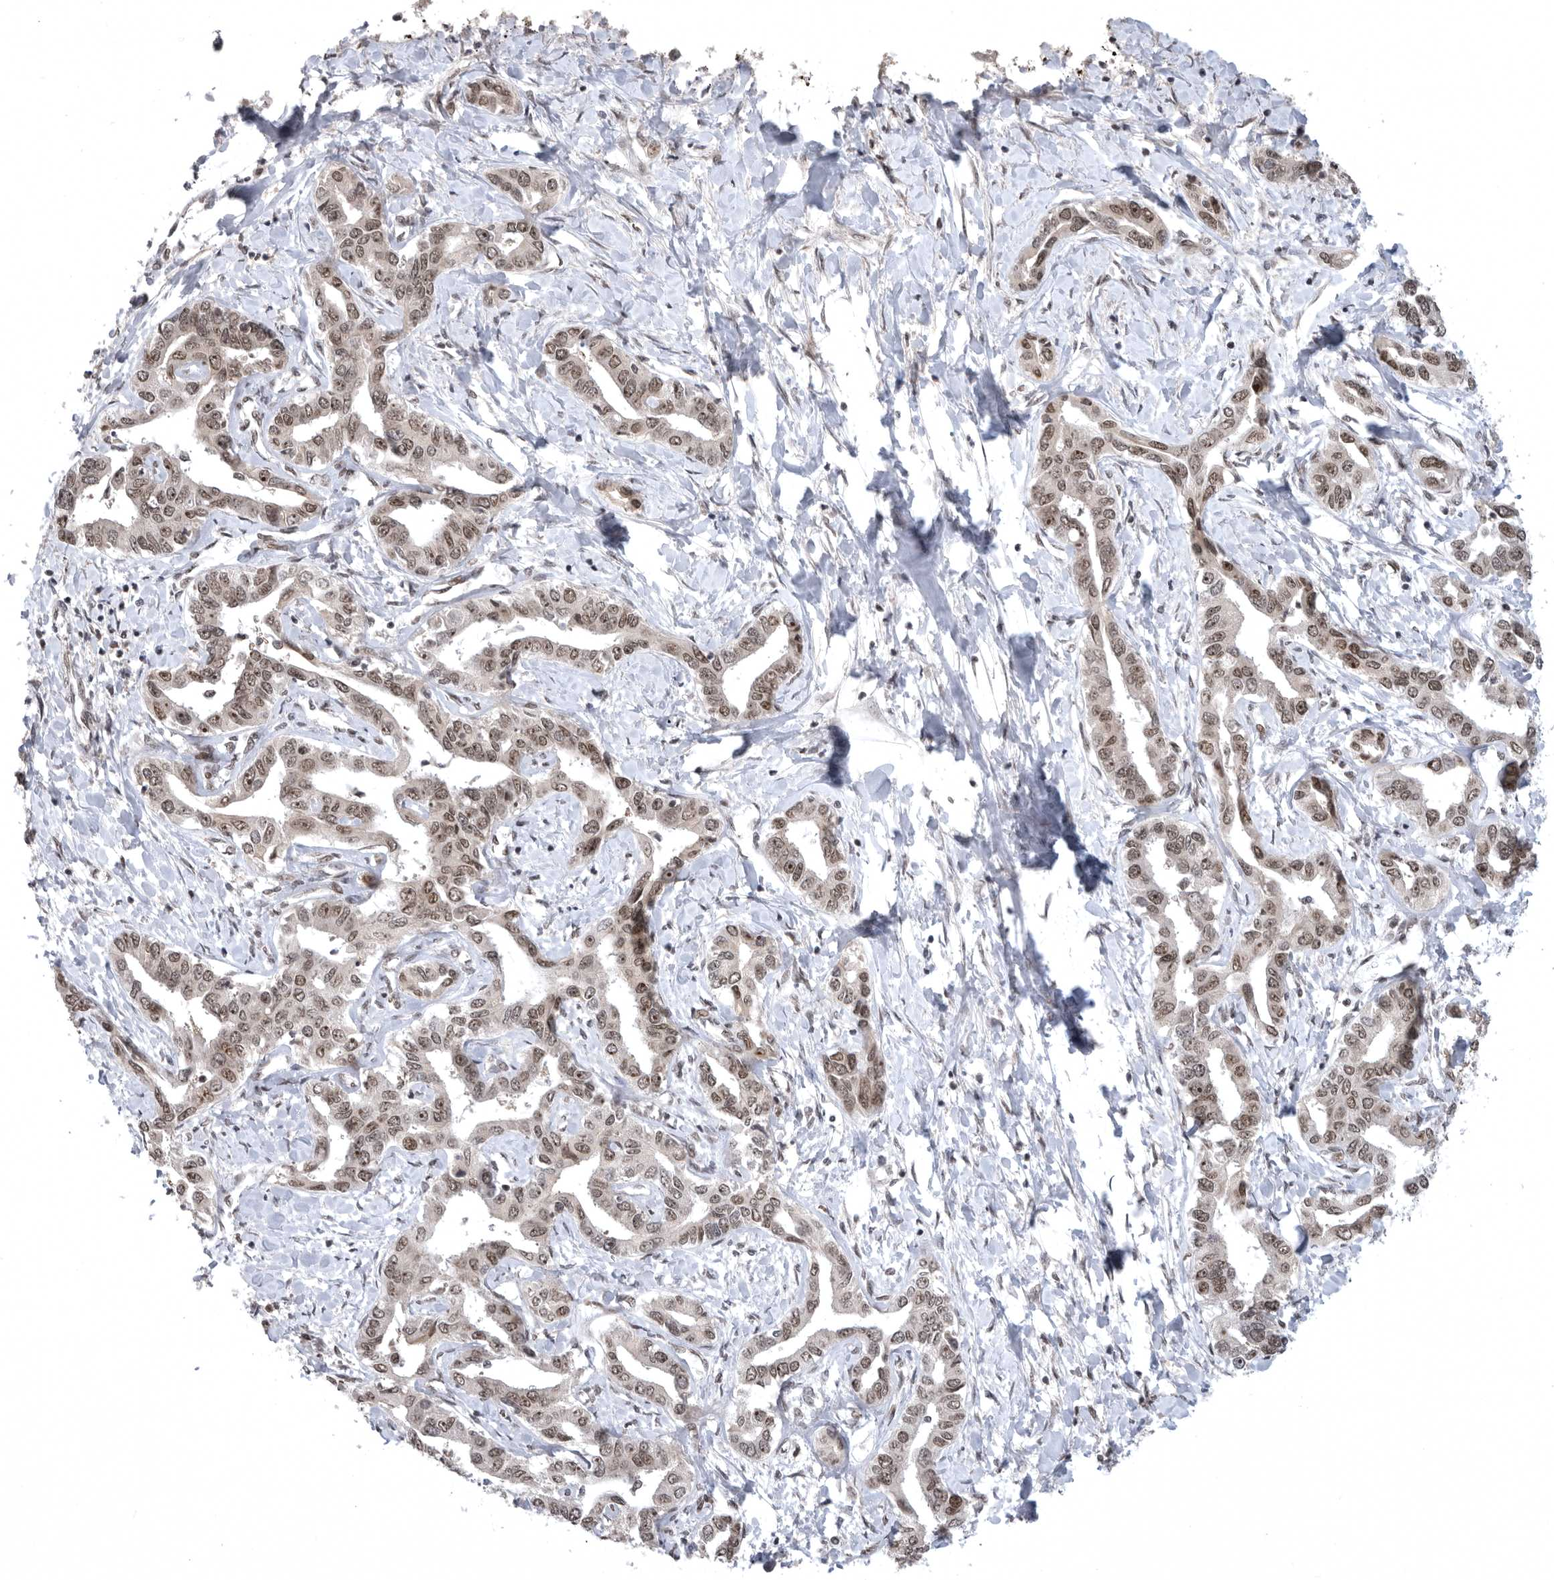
{"staining": {"intensity": "moderate", "quantity": ">75%", "location": "nuclear"}, "tissue": "liver cancer", "cell_type": "Tumor cells", "image_type": "cancer", "snomed": [{"axis": "morphology", "description": "Cholangiocarcinoma"}, {"axis": "topography", "description": "Liver"}], "caption": "Tumor cells reveal moderate nuclear staining in about >75% of cells in liver cancer.", "gene": "ZNF830", "patient": {"sex": "male", "age": 59}}